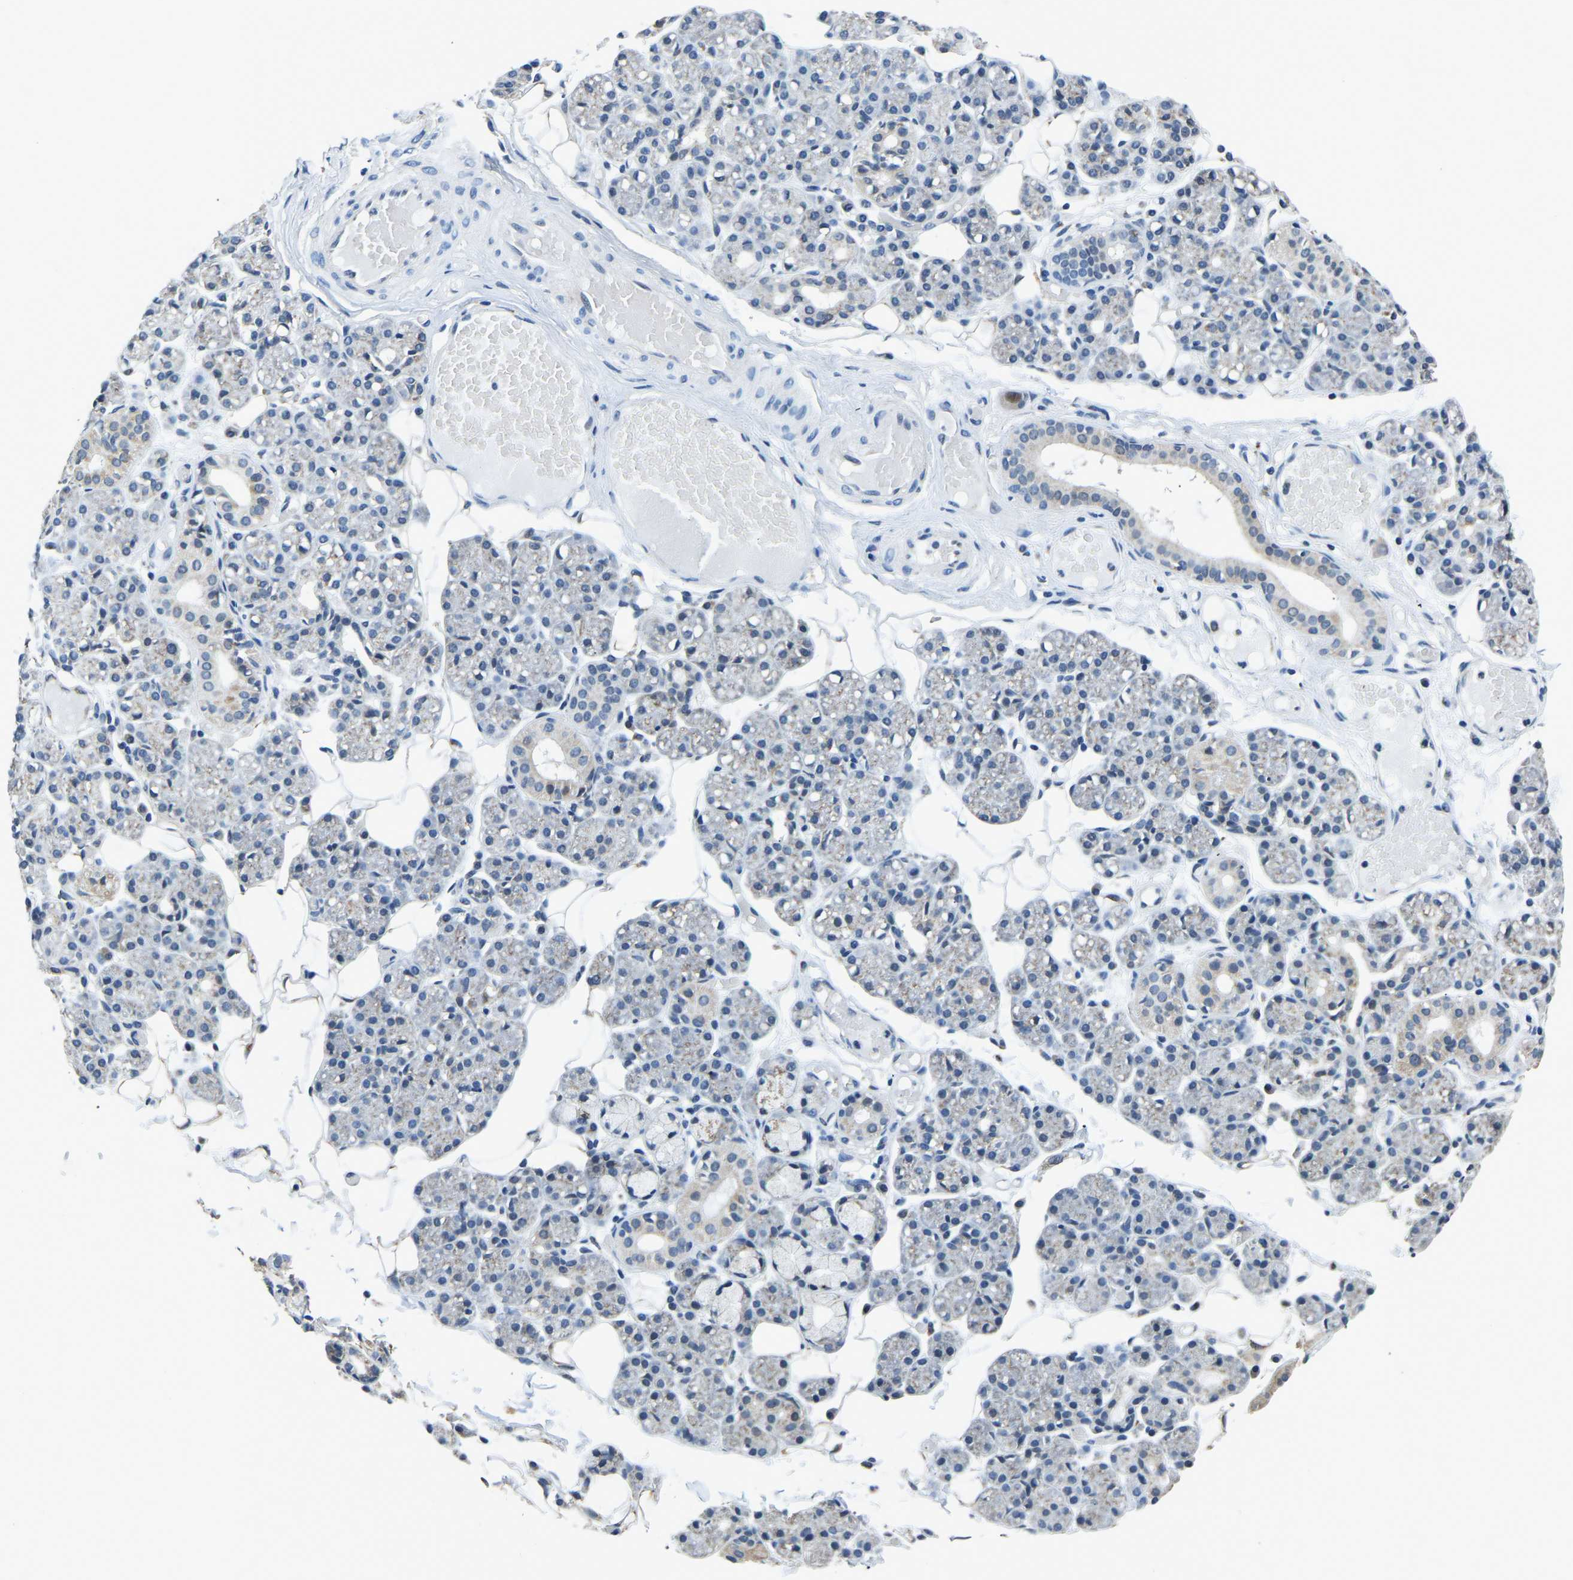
{"staining": {"intensity": "weak", "quantity": "<25%", "location": "cytoplasmic/membranous"}, "tissue": "salivary gland", "cell_type": "Glandular cells", "image_type": "normal", "snomed": [{"axis": "morphology", "description": "Normal tissue, NOS"}, {"axis": "topography", "description": "Salivary gland"}], "caption": "A micrograph of human salivary gland is negative for staining in glandular cells.", "gene": "BNIP3L", "patient": {"sex": "male", "age": 63}}